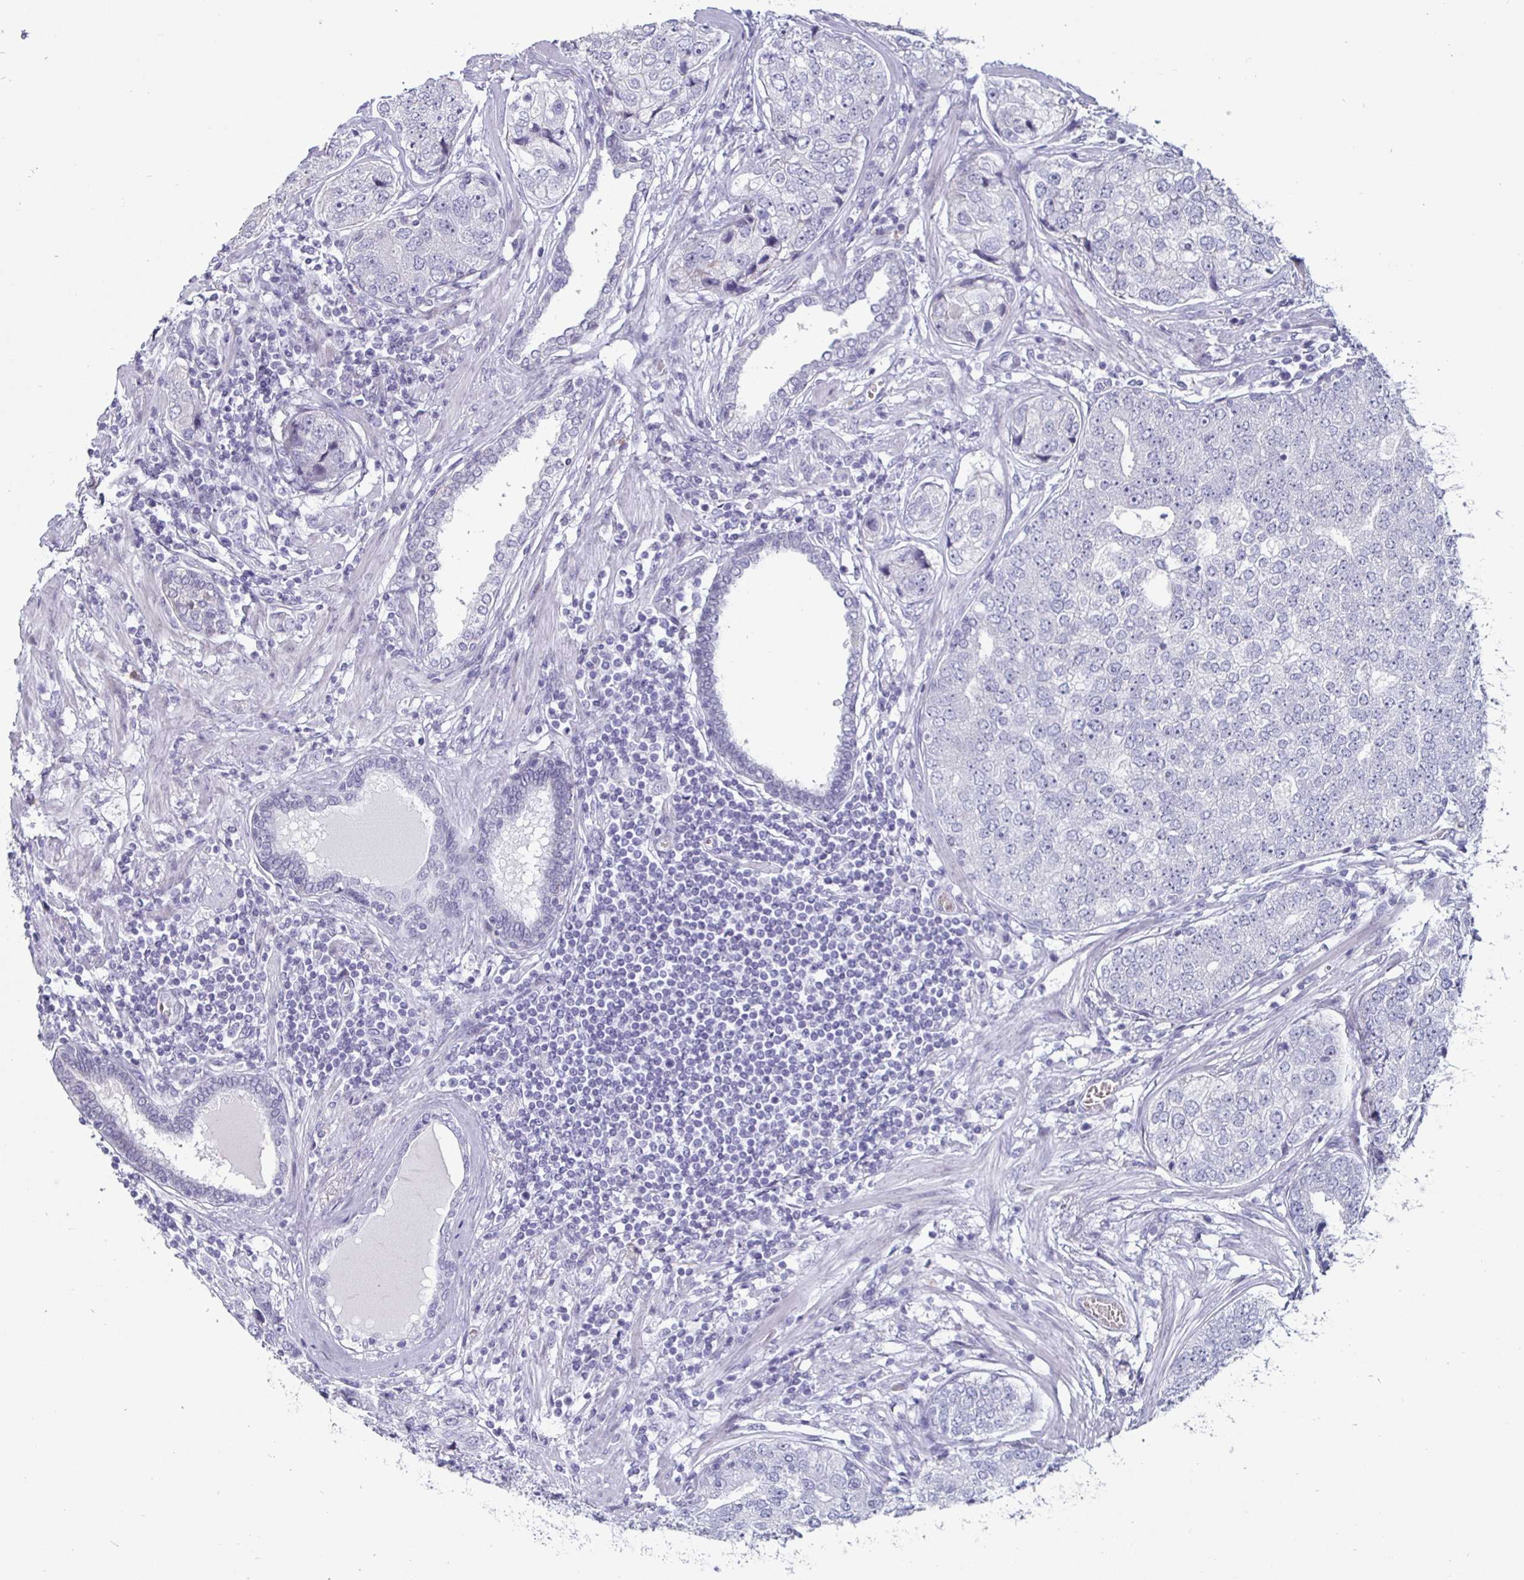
{"staining": {"intensity": "negative", "quantity": "none", "location": "none"}, "tissue": "prostate cancer", "cell_type": "Tumor cells", "image_type": "cancer", "snomed": [{"axis": "morphology", "description": "Adenocarcinoma, High grade"}, {"axis": "topography", "description": "Prostate"}], "caption": "An immunohistochemistry histopathology image of prostate cancer is shown. There is no staining in tumor cells of prostate cancer.", "gene": "OOSP2", "patient": {"sex": "male", "age": 60}}